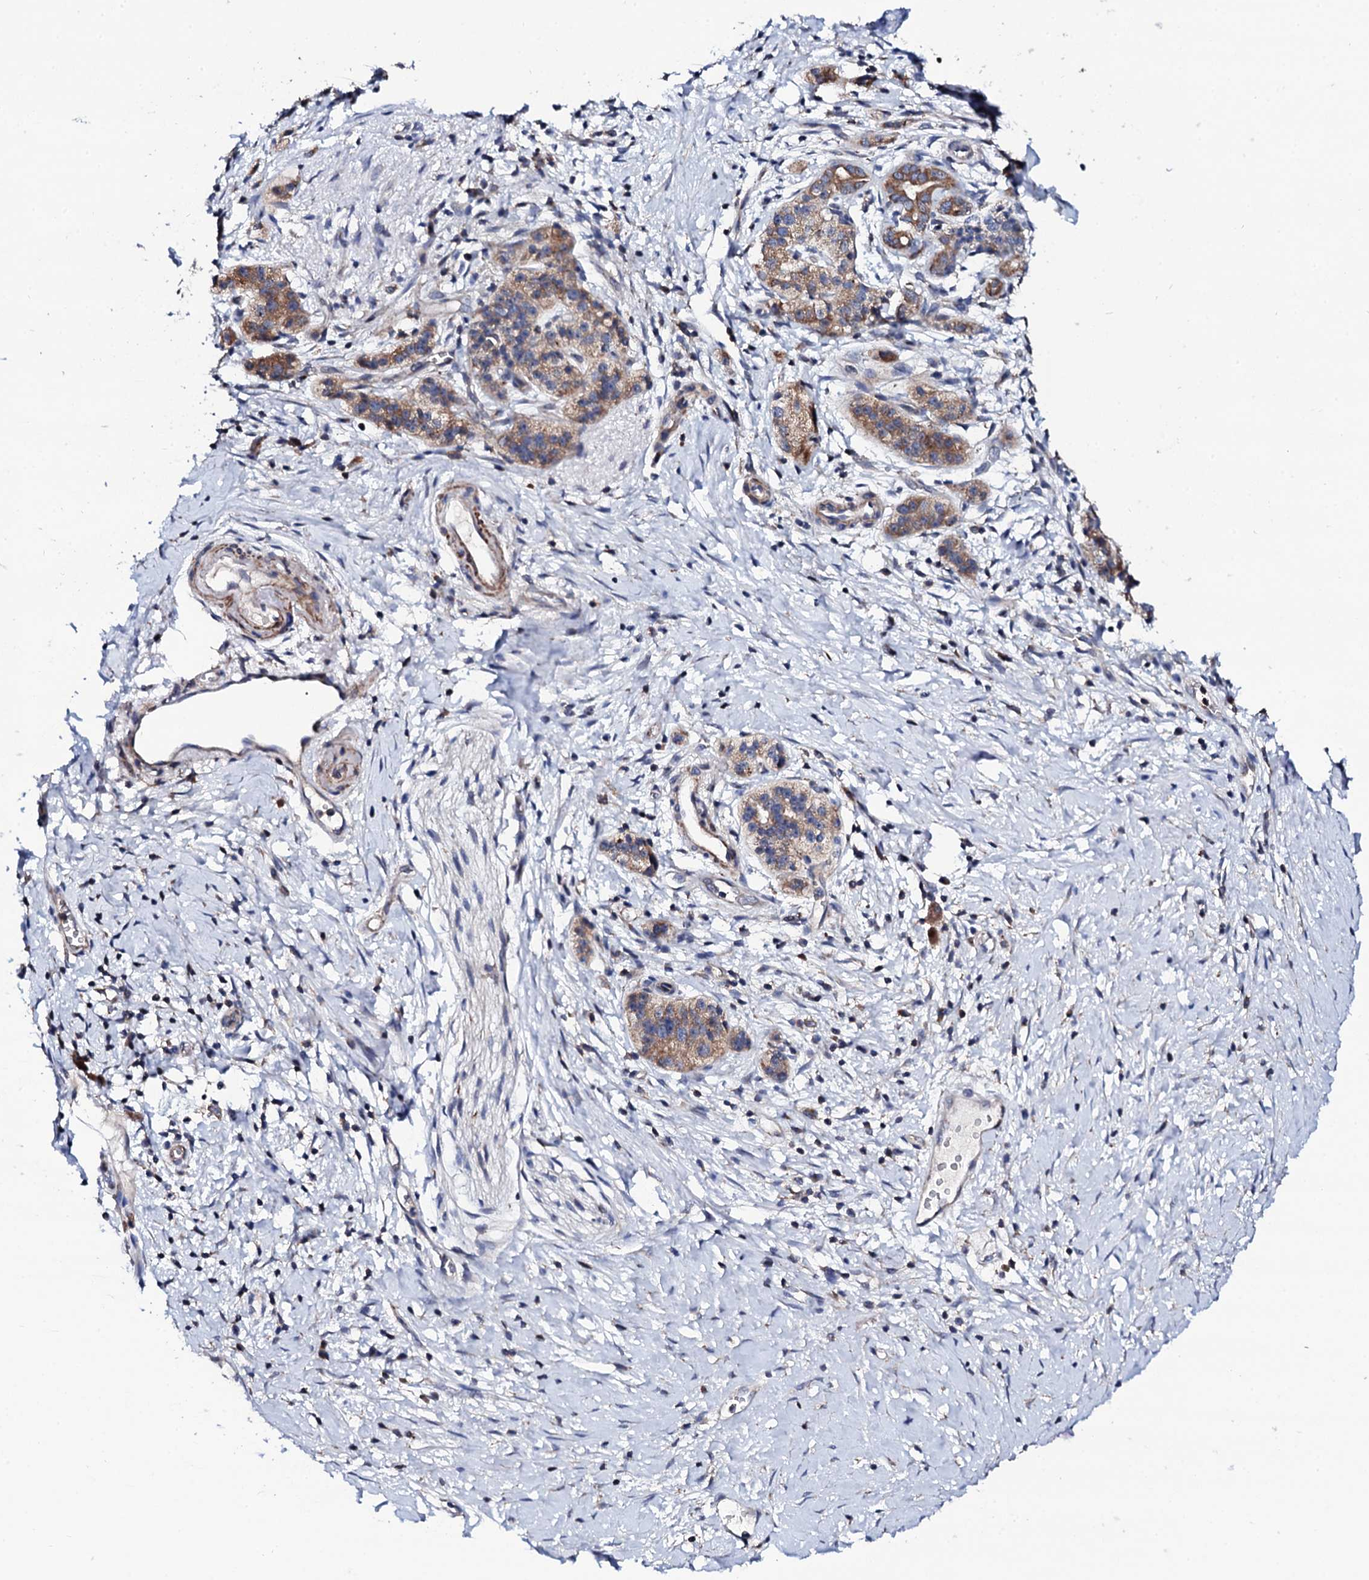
{"staining": {"intensity": "moderate", "quantity": ">75%", "location": "cytoplasmic/membranous"}, "tissue": "pancreatic cancer", "cell_type": "Tumor cells", "image_type": "cancer", "snomed": [{"axis": "morphology", "description": "Adenocarcinoma, NOS"}, {"axis": "topography", "description": "Pancreas"}], "caption": "A histopathology image showing moderate cytoplasmic/membranous expression in about >75% of tumor cells in pancreatic cancer (adenocarcinoma), as visualized by brown immunohistochemical staining.", "gene": "COG4", "patient": {"sex": "male", "age": 50}}